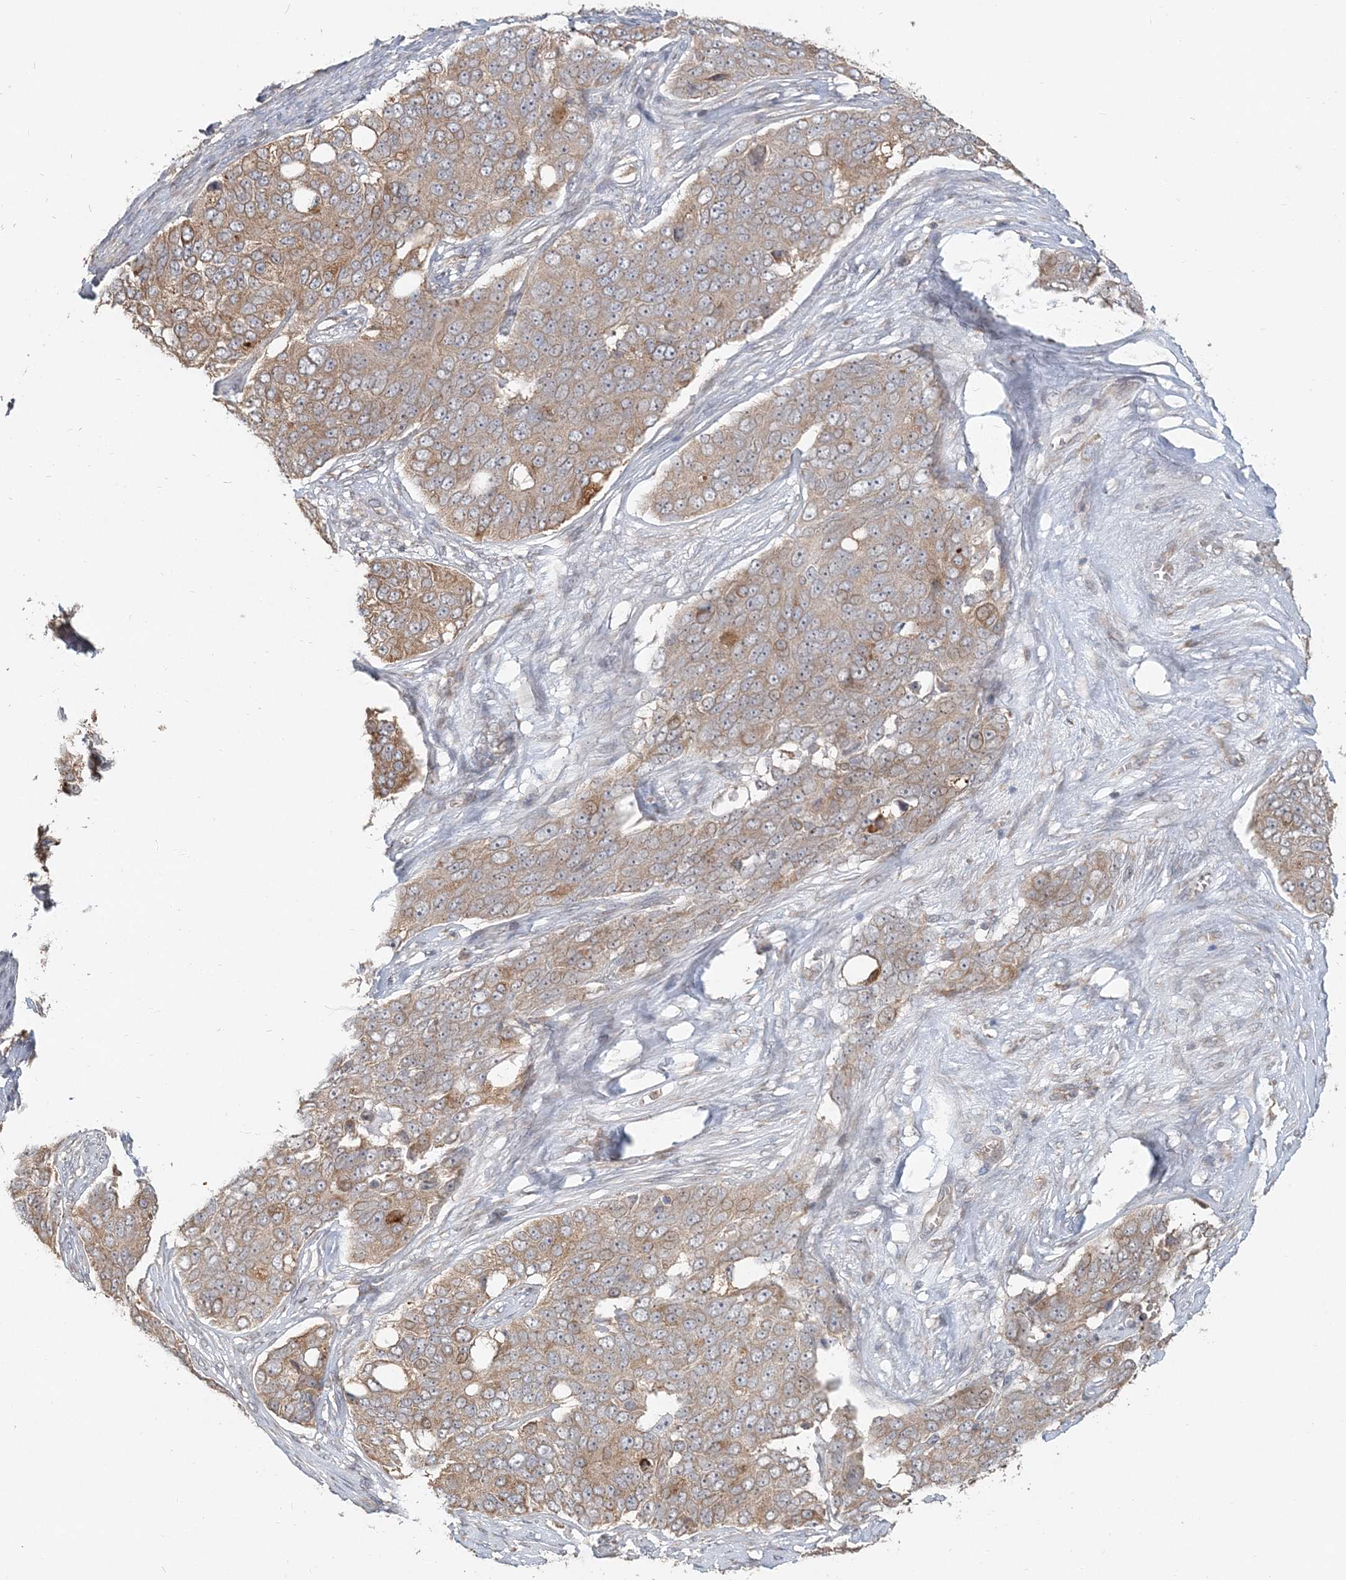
{"staining": {"intensity": "moderate", "quantity": ">75%", "location": "cytoplasmic/membranous"}, "tissue": "ovarian cancer", "cell_type": "Tumor cells", "image_type": "cancer", "snomed": [{"axis": "morphology", "description": "Carcinoma, endometroid"}, {"axis": "topography", "description": "Ovary"}], "caption": "DAB (3,3'-diaminobenzidine) immunohistochemical staining of human endometroid carcinoma (ovarian) demonstrates moderate cytoplasmic/membranous protein staining in approximately >75% of tumor cells. The protein of interest is shown in brown color, while the nuclei are stained blue.", "gene": "RAB14", "patient": {"sex": "female", "age": 51}}